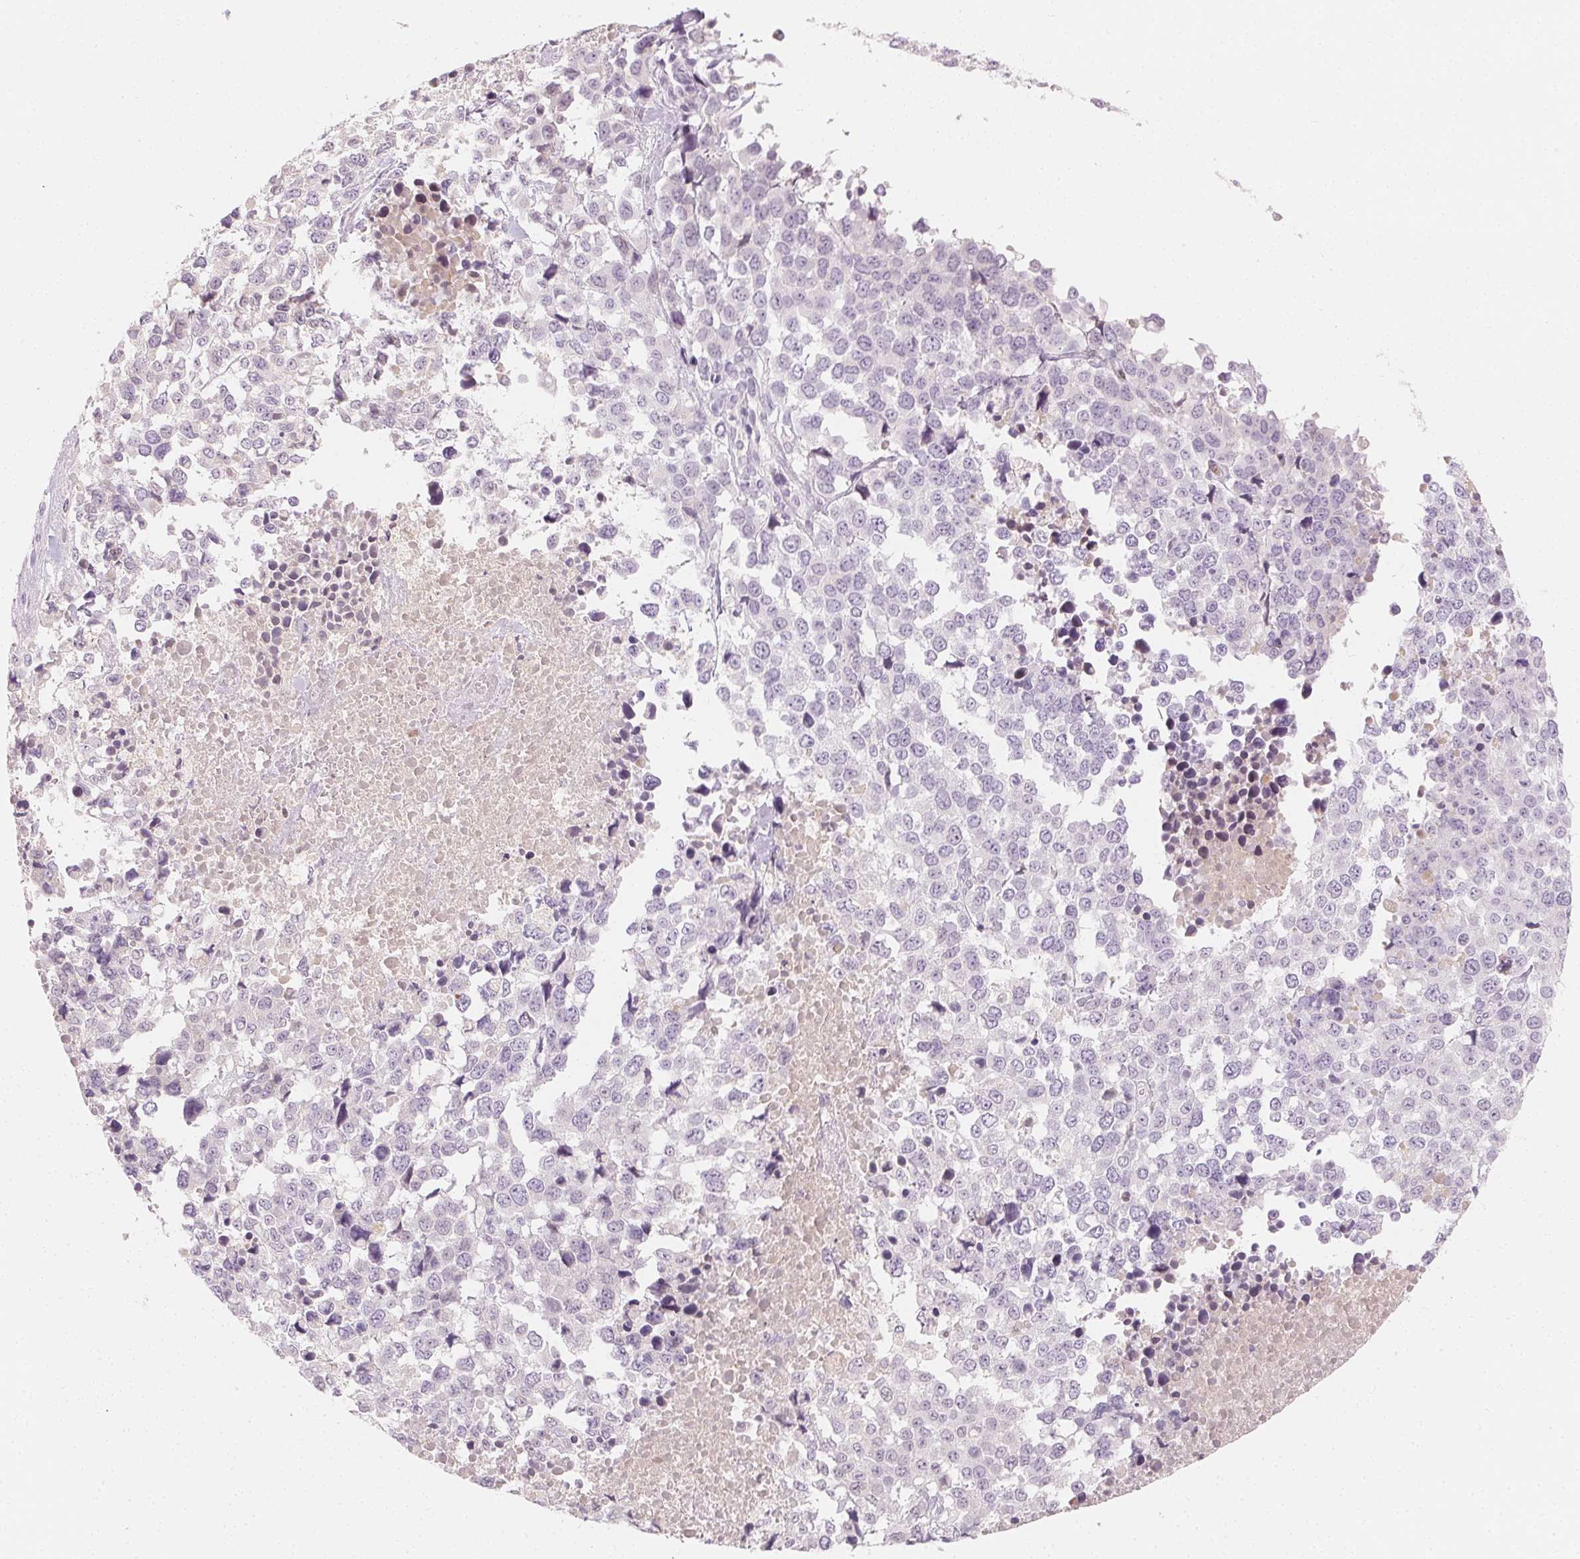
{"staining": {"intensity": "negative", "quantity": "none", "location": "none"}, "tissue": "melanoma", "cell_type": "Tumor cells", "image_type": "cancer", "snomed": [{"axis": "morphology", "description": "Malignant melanoma, Metastatic site"}, {"axis": "topography", "description": "Skin"}], "caption": "This is an immunohistochemistry micrograph of malignant melanoma (metastatic site). There is no expression in tumor cells.", "gene": "AFM", "patient": {"sex": "male", "age": 84}}